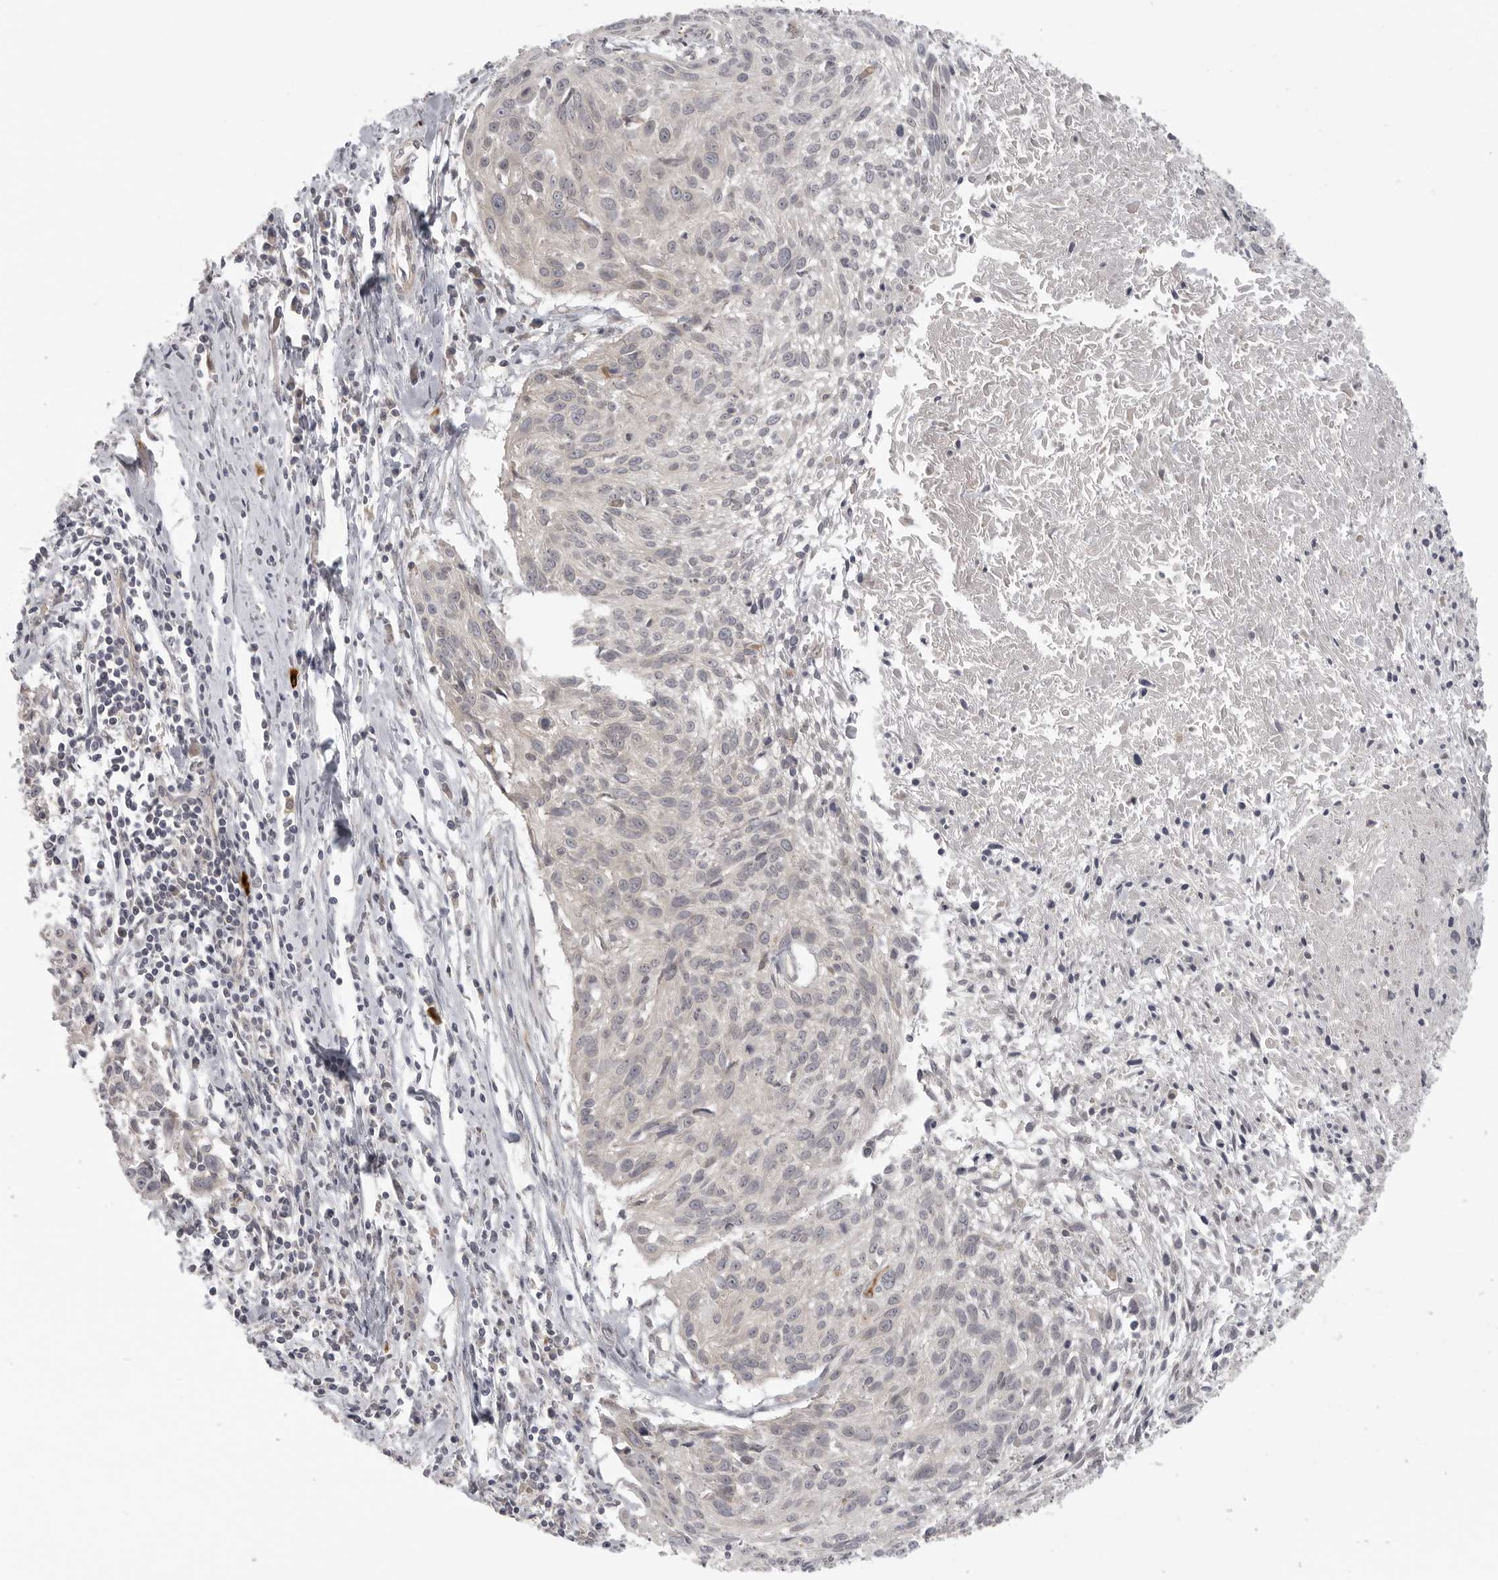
{"staining": {"intensity": "negative", "quantity": "none", "location": "none"}, "tissue": "cervical cancer", "cell_type": "Tumor cells", "image_type": "cancer", "snomed": [{"axis": "morphology", "description": "Squamous cell carcinoma, NOS"}, {"axis": "topography", "description": "Cervix"}], "caption": "Immunohistochemistry (IHC) of cervical squamous cell carcinoma demonstrates no staining in tumor cells. (DAB immunohistochemistry (IHC) with hematoxylin counter stain).", "gene": "CCPG1", "patient": {"sex": "female", "age": 51}}